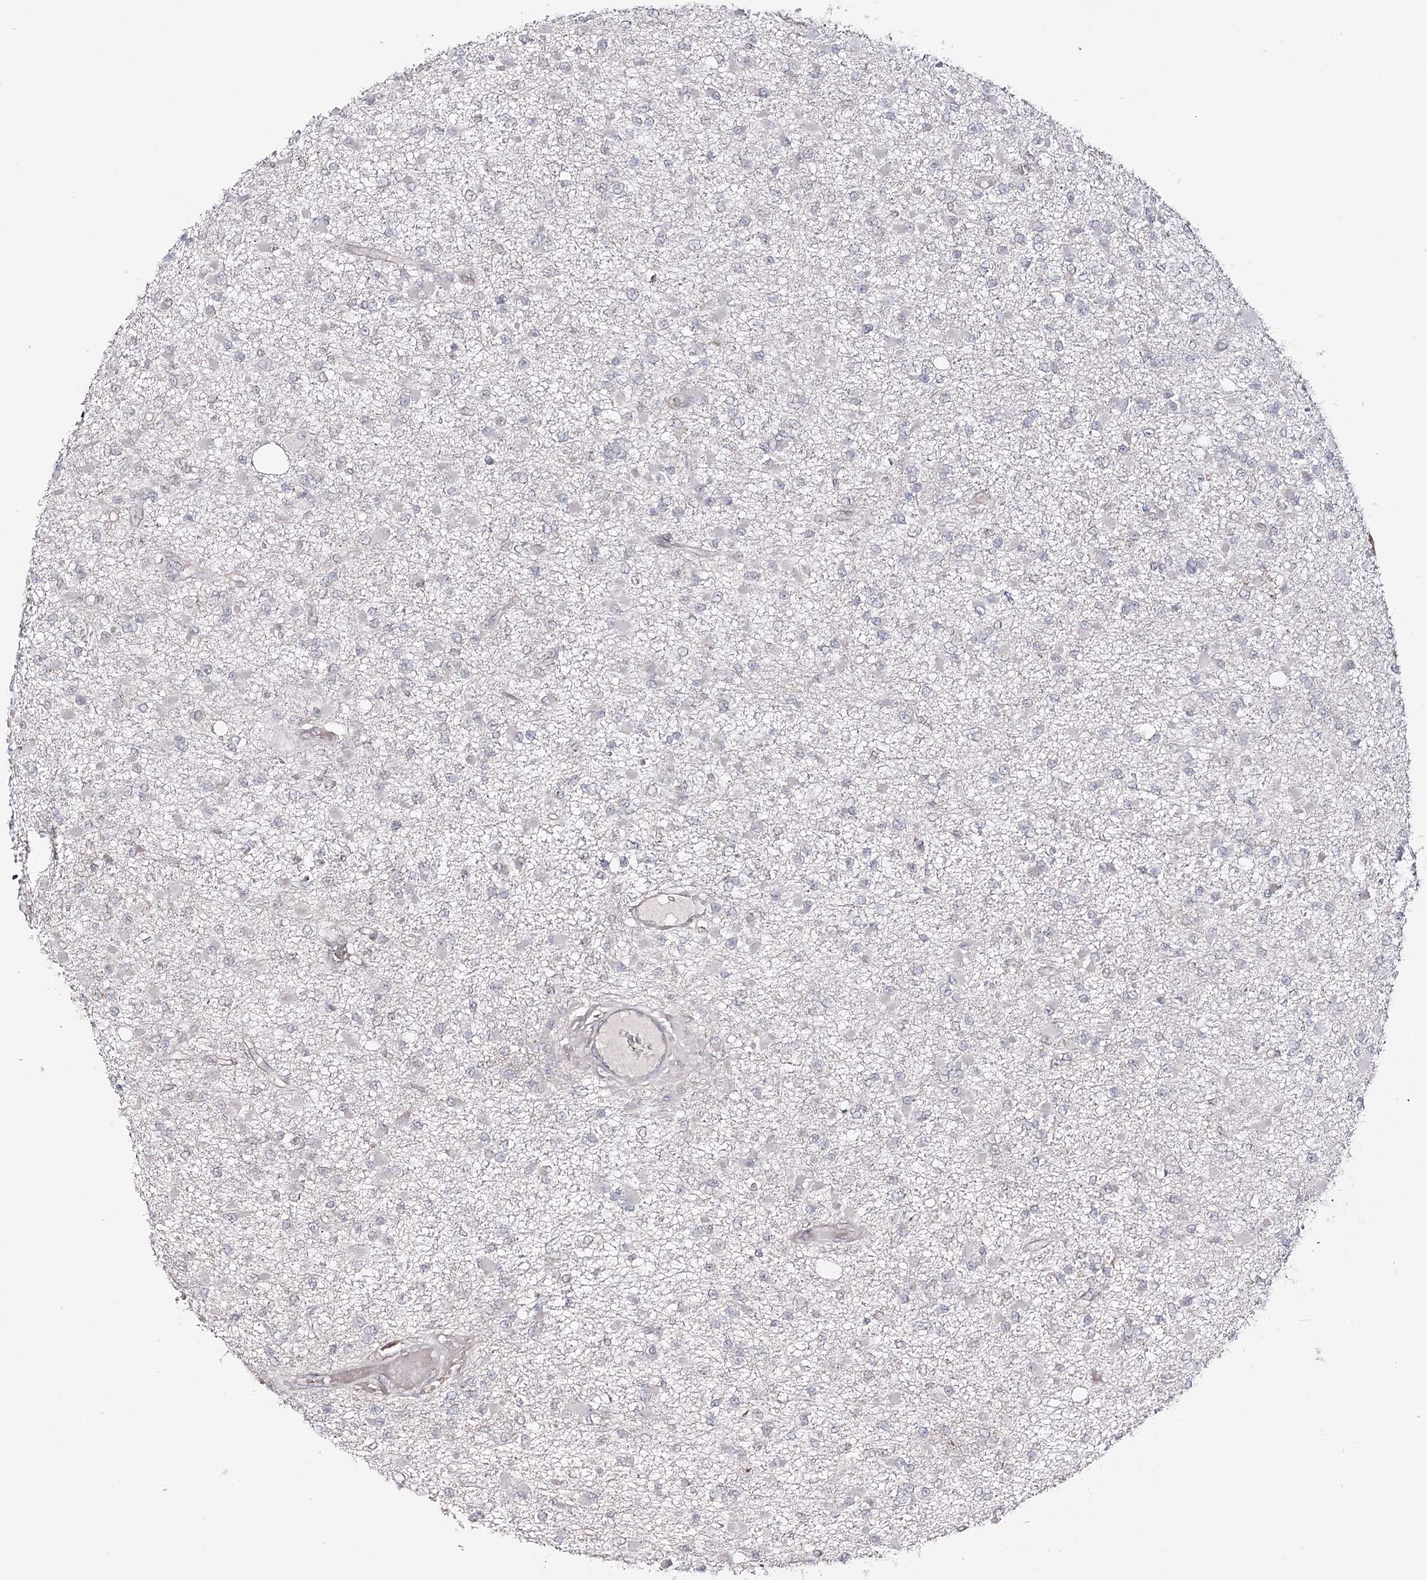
{"staining": {"intensity": "negative", "quantity": "none", "location": "none"}, "tissue": "glioma", "cell_type": "Tumor cells", "image_type": "cancer", "snomed": [{"axis": "morphology", "description": "Glioma, malignant, Low grade"}, {"axis": "topography", "description": "Brain"}], "caption": "An IHC image of malignant glioma (low-grade) is shown. There is no staining in tumor cells of malignant glioma (low-grade).", "gene": "HSD11B2", "patient": {"sex": "female", "age": 22}}